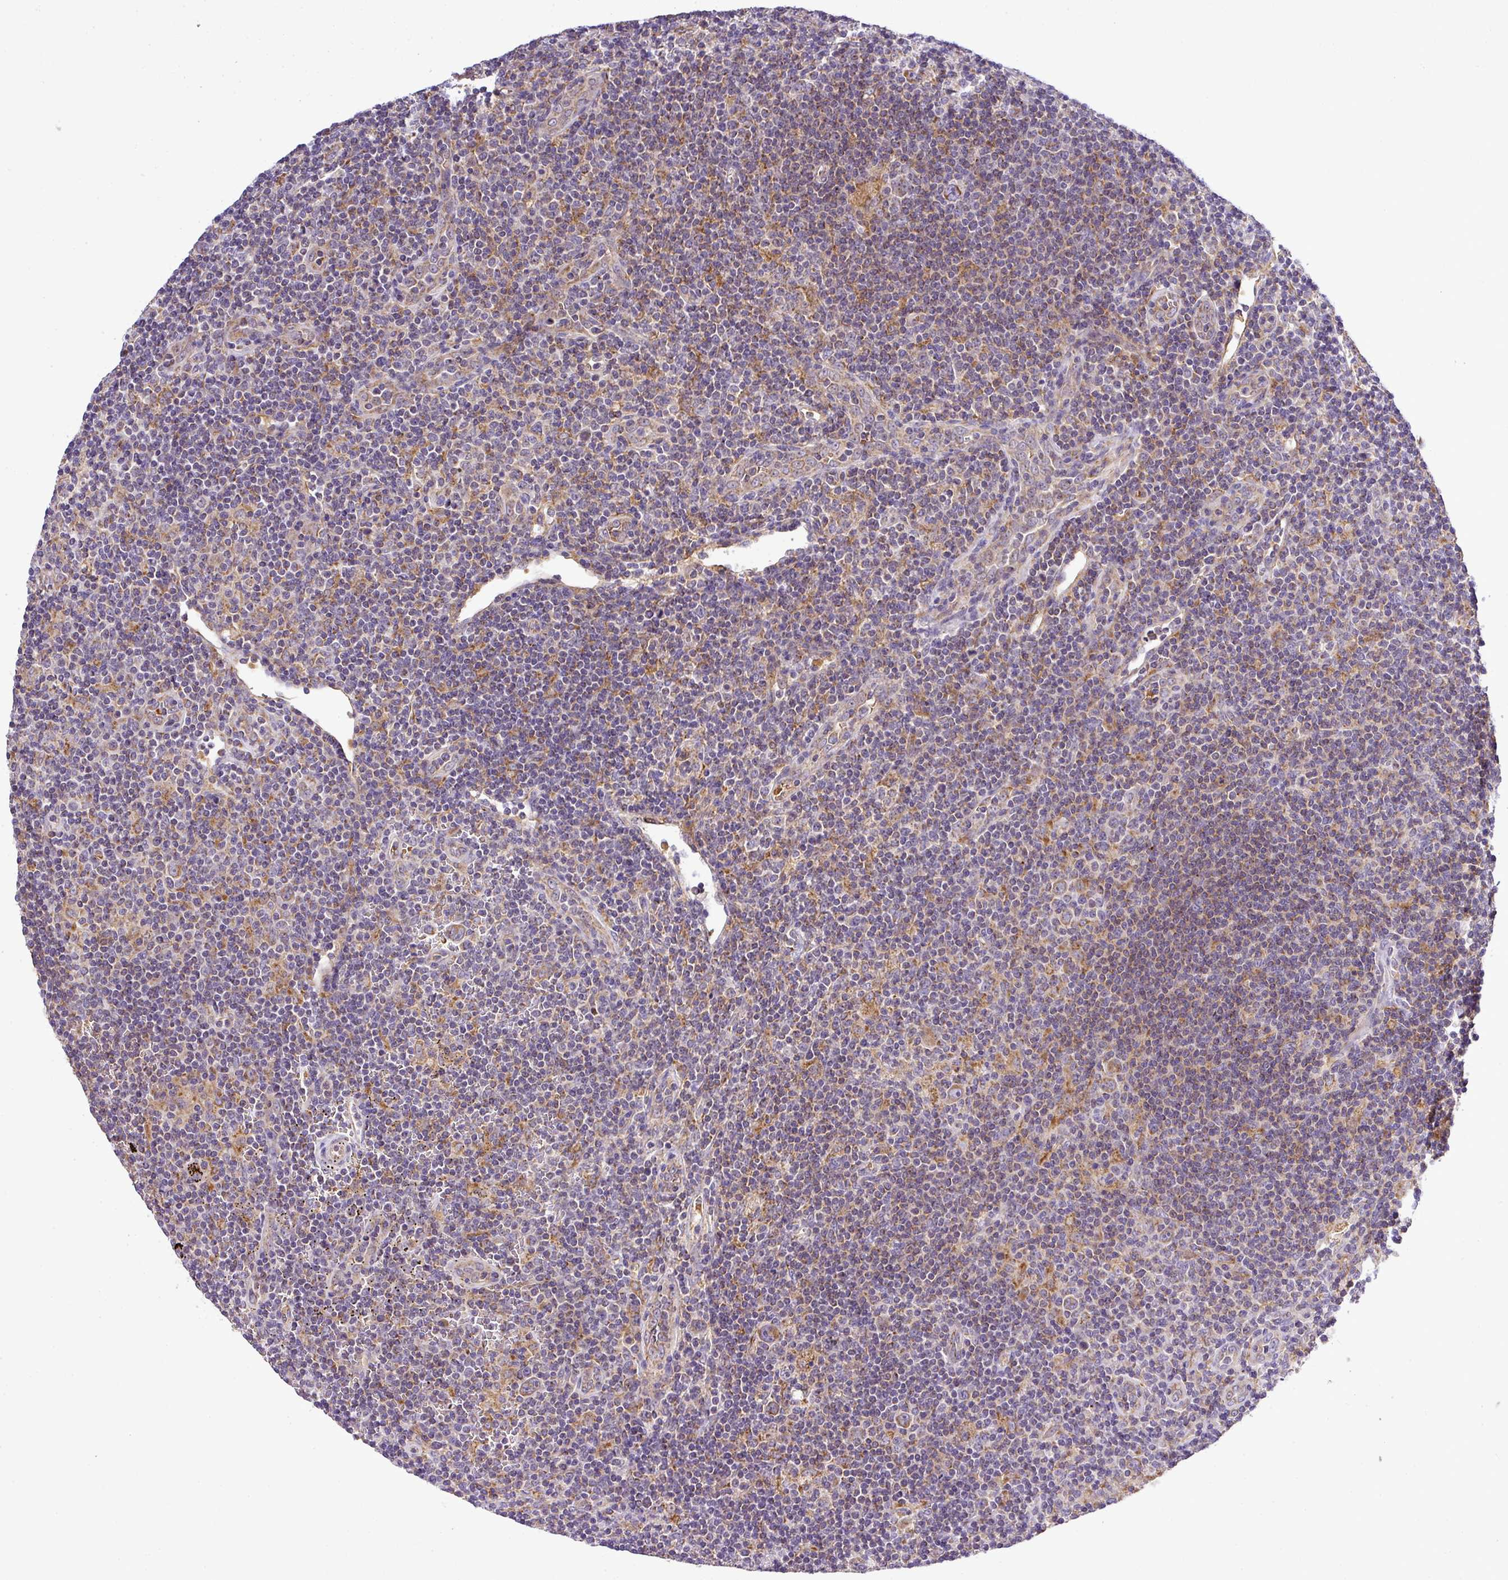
{"staining": {"intensity": "moderate", "quantity": "25%-75%", "location": "cytoplasmic/membranous"}, "tissue": "lymphoma", "cell_type": "Tumor cells", "image_type": "cancer", "snomed": [{"axis": "morphology", "description": "Hodgkin's disease, NOS"}, {"axis": "topography", "description": "Lymph node"}], "caption": "This is a micrograph of IHC staining of lymphoma, which shows moderate staining in the cytoplasmic/membranous of tumor cells.", "gene": "ZNF513", "patient": {"sex": "female", "age": 57}}